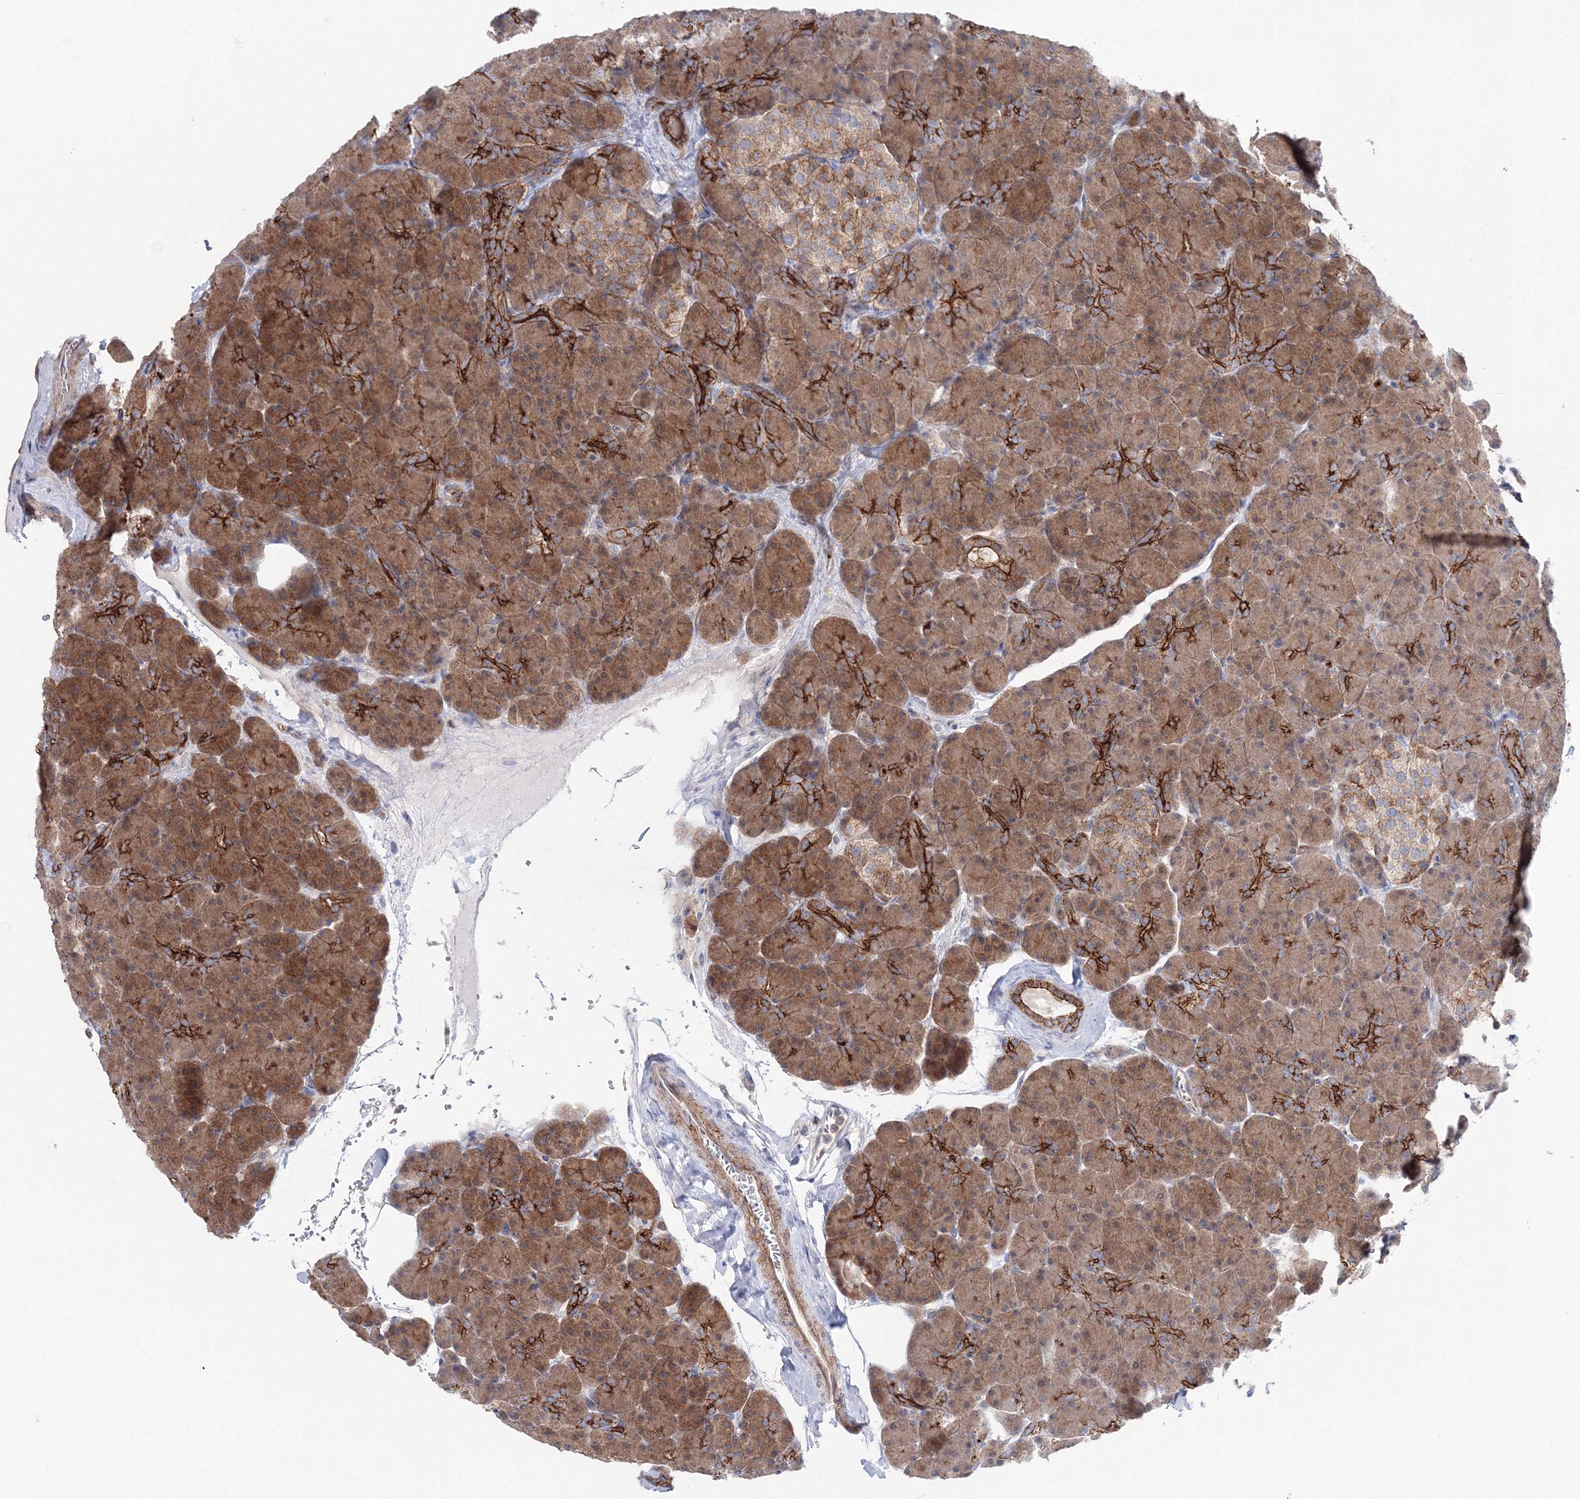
{"staining": {"intensity": "moderate", "quantity": ">75%", "location": "cytoplasmic/membranous"}, "tissue": "pancreas", "cell_type": "Exocrine glandular cells", "image_type": "normal", "snomed": [{"axis": "morphology", "description": "Normal tissue, NOS"}, {"axis": "topography", "description": "Pancreas"}], "caption": "A brown stain highlights moderate cytoplasmic/membranous positivity of a protein in exocrine glandular cells of unremarkable human pancreas. Using DAB (brown) and hematoxylin (blue) stains, captured at high magnification using brightfield microscopy.", "gene": "GGA2", "patient": {"sex": "female", "age": 43}}